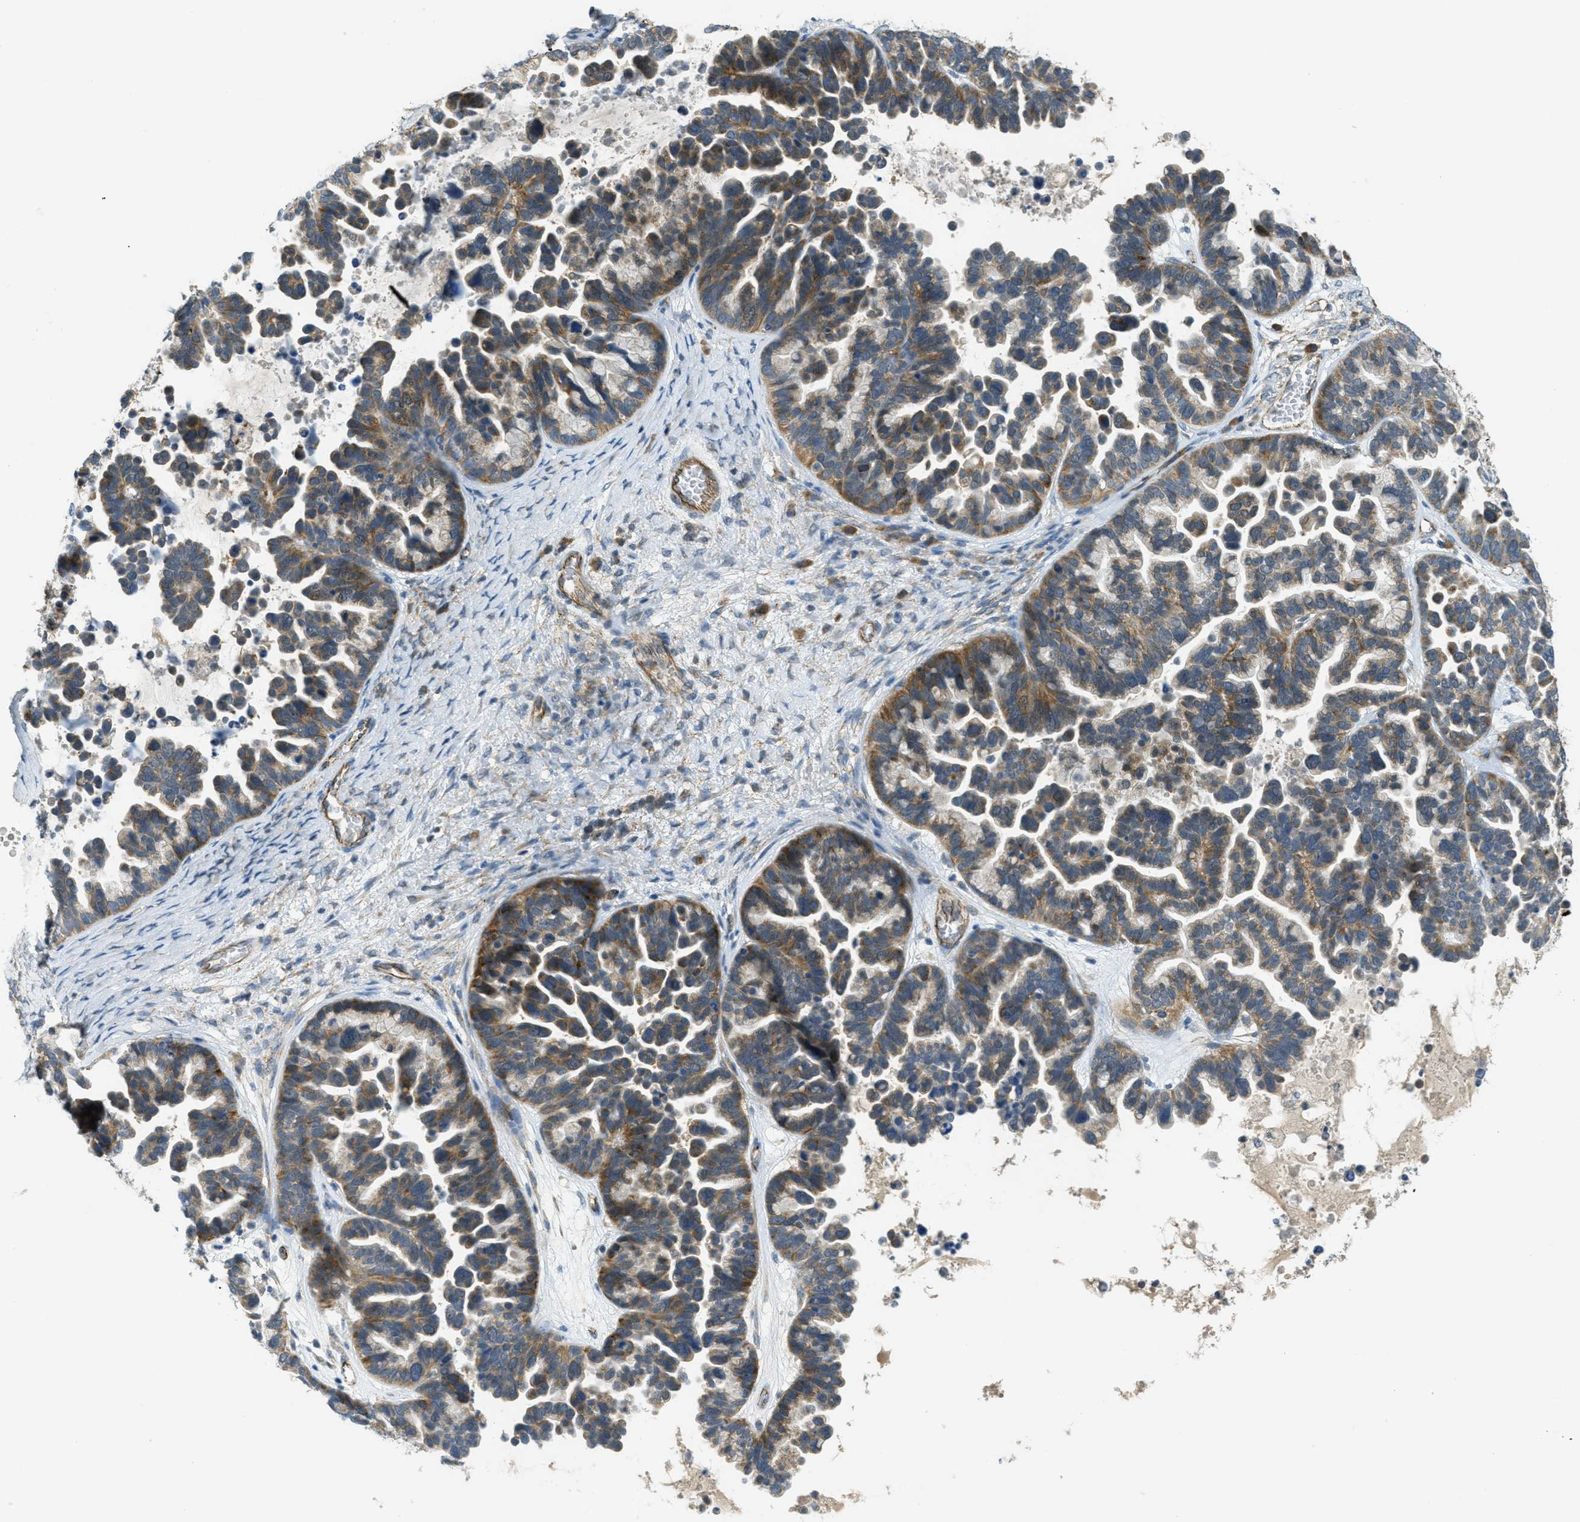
{"staining": {"intensity": "moderate", "quantity": "25%-75%", "location": "cytoplasmic/membranous"}, "tissue": "ovarian cancer", "cell_type": "Tumor cells", "image_type": "cancer", "snomed": [{"axis": "morphology", "description": "Cystadenocarcinoma, serous, NOS"}, {"axis": "topography", "description": "Ovary"}], "caption": "High-magnification brightfield microscopy of ovarian serous cystadenocarcinoma stained with DAB (3,3'-diaminobenzidine) (brown) and counterstained with hematoxylin (blue). tumor cells exhibit moderate cytoplasmic/membranous staining is identified in approximately25%-75% of cells. (Stains: DAB in brown, nuclei in blue, Microscopy: brightfield microscopy at high magnification).", "gene": "JCAD", "patient": {"sex": "female", "age": 56}}